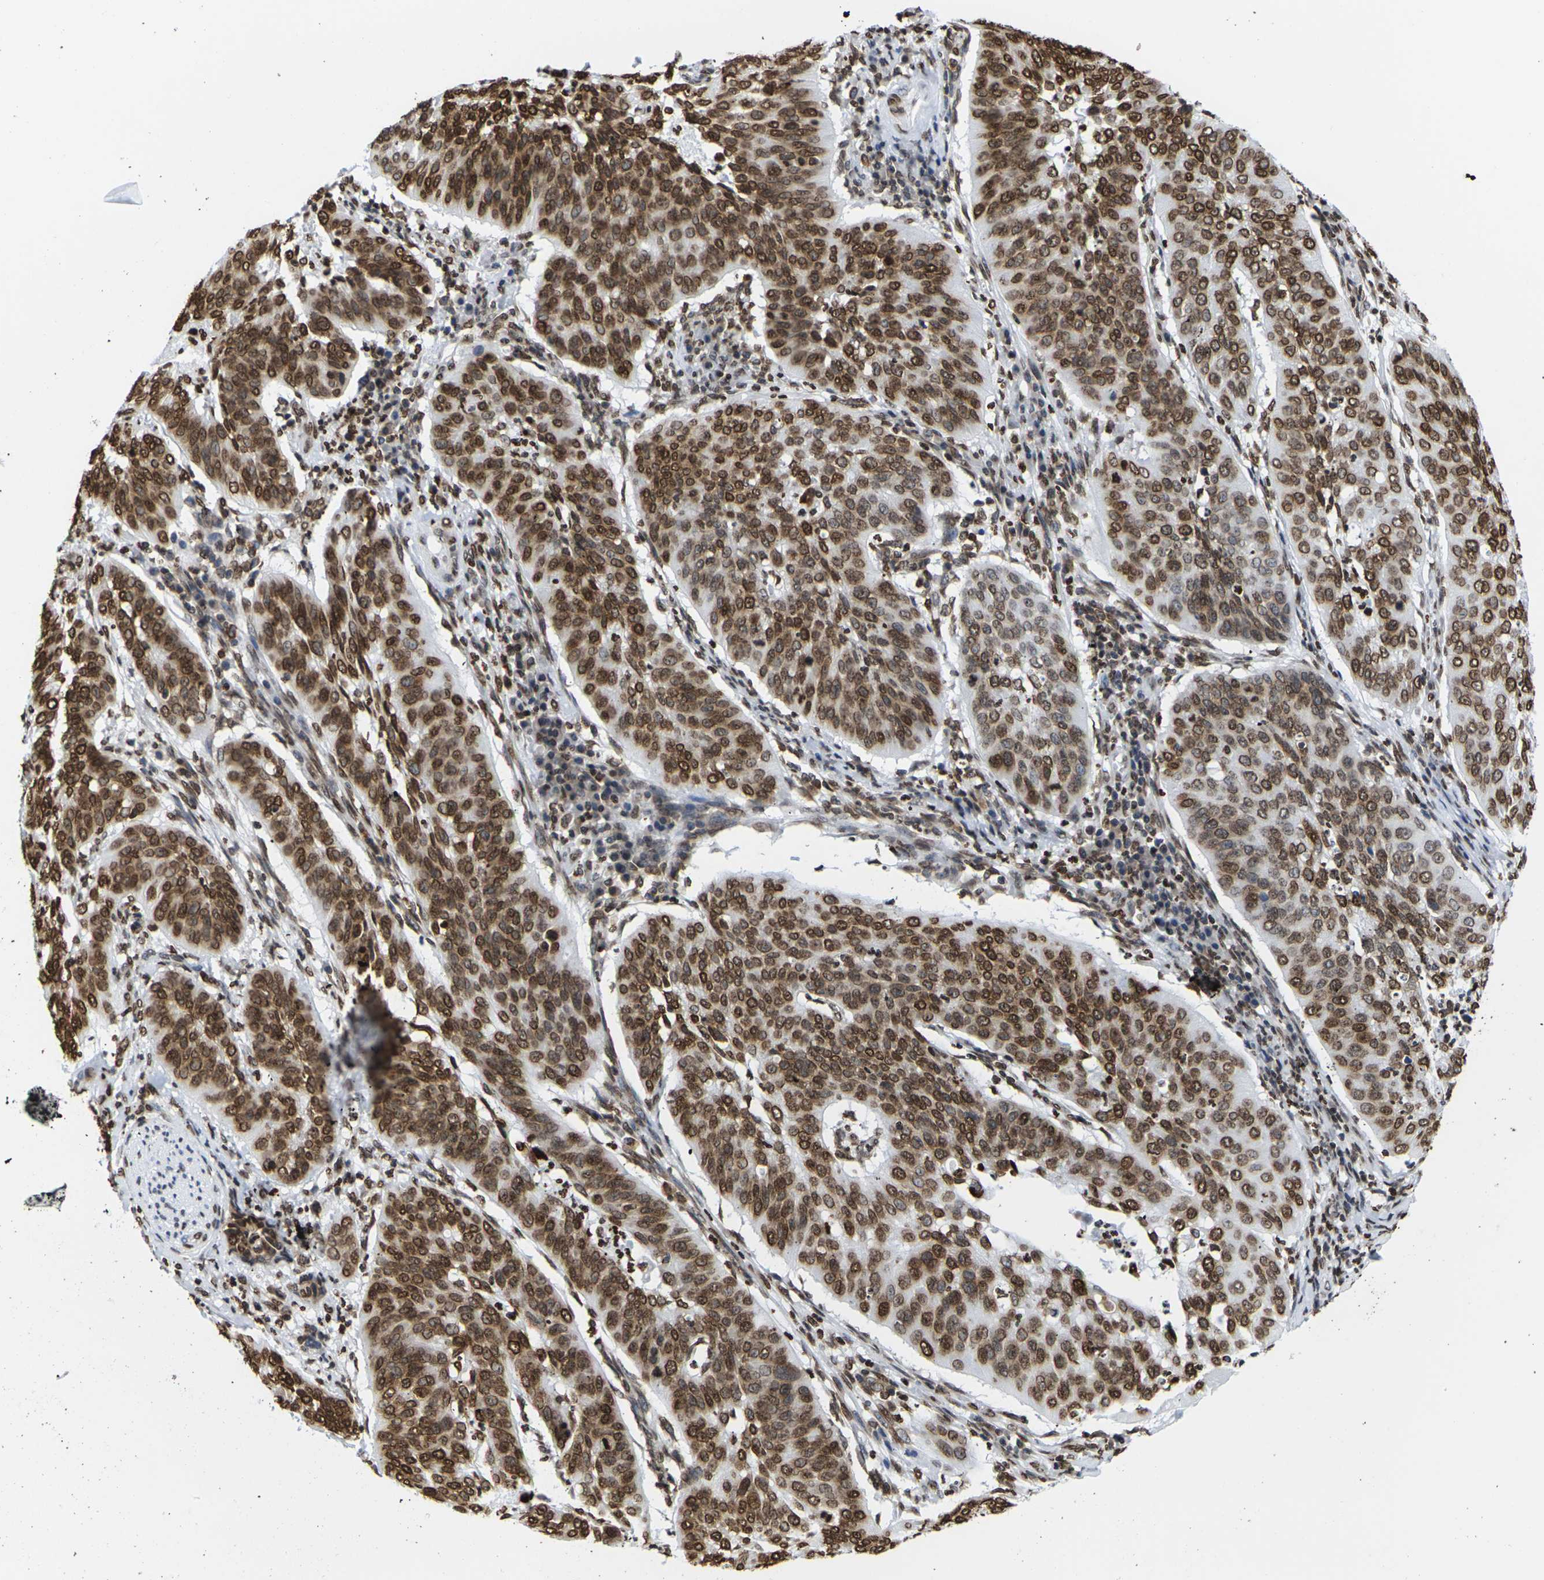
{"staining": {"intensity": "strong", "quantity": ">75%", "location": "cytoplasmic/membranous,nuclear"}, "tissue": "cervical cancer", "cell_type": "Tumor cells", "image_type": "cancer", "snomed": [{"axis": "morphology", "description": "Normal tissue, NOS"}, {"axis": "morphology", "description": "Squamous cell carcinoma, NOS"}, {"axis": "topography", "description": "Cervix"}], "caption": "About >75% of tumor cells in human cervical cancer demonstrate strong cytoplasmic/membranous and nuclear protein staining as visualized by brown immunohistochemical staining.", "gene": "H2AC21", "patient": {"sex": "female", "age": 39}}